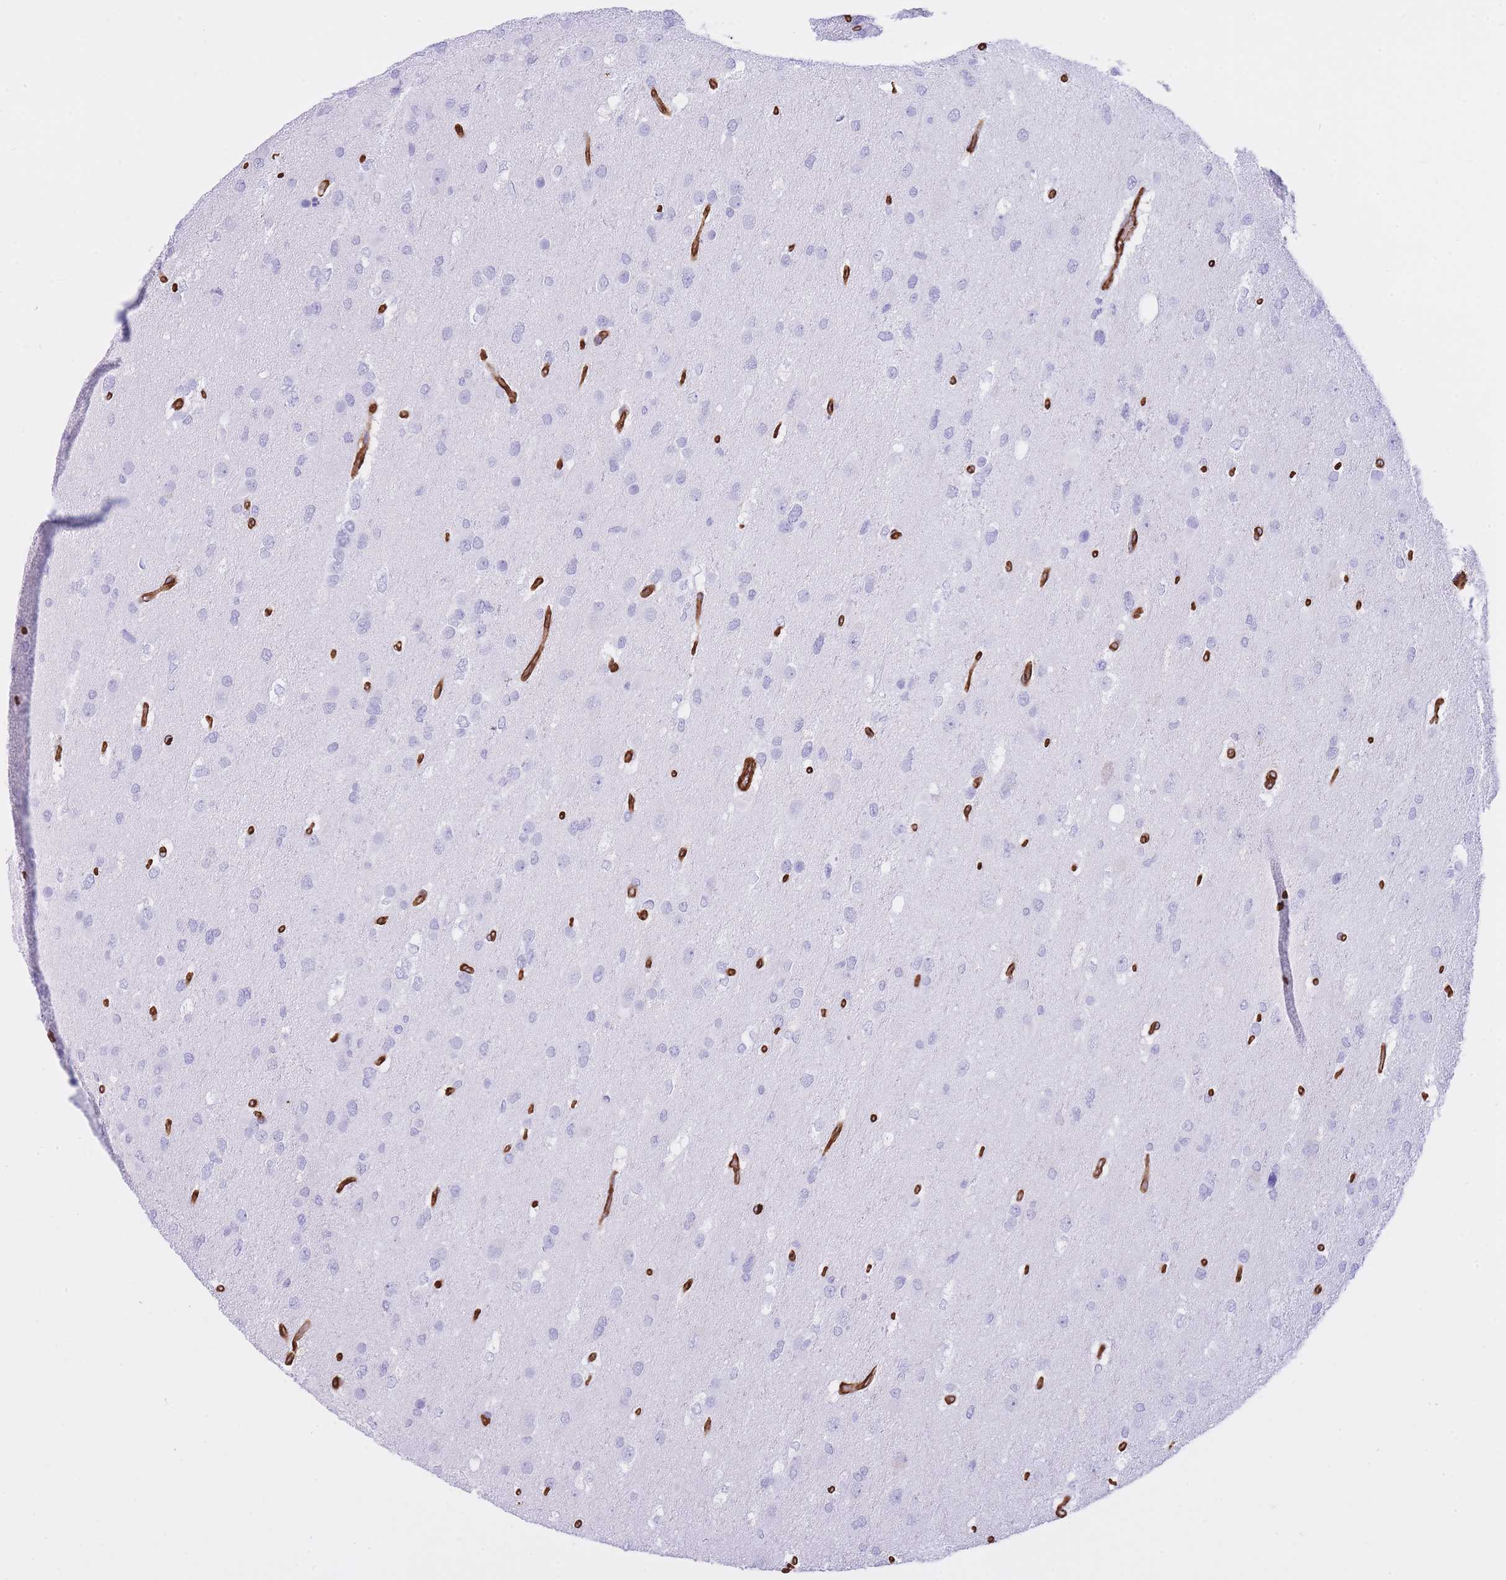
{"staining": {"intensity": "negative", "quantity": "none", "location": "none"}, "tissue": "glioma", "cell_type": "Tumor cells", "image_type": "cancer", "snomed": [{"axis": "morphology", "description": "Glioma, malignant, High grade"}, {"axis": "topography", "description": "Brain"}], "caption": "A high-resolution histopathology image shows IHC staining of glioma, which reveals no significant positivity in tumor cells. (Immunohistochemistry (ihc), brightfield microscopy, high magnification).", "gene": "CAVIN1", "patient": {"sex": "male", "age": 53}}